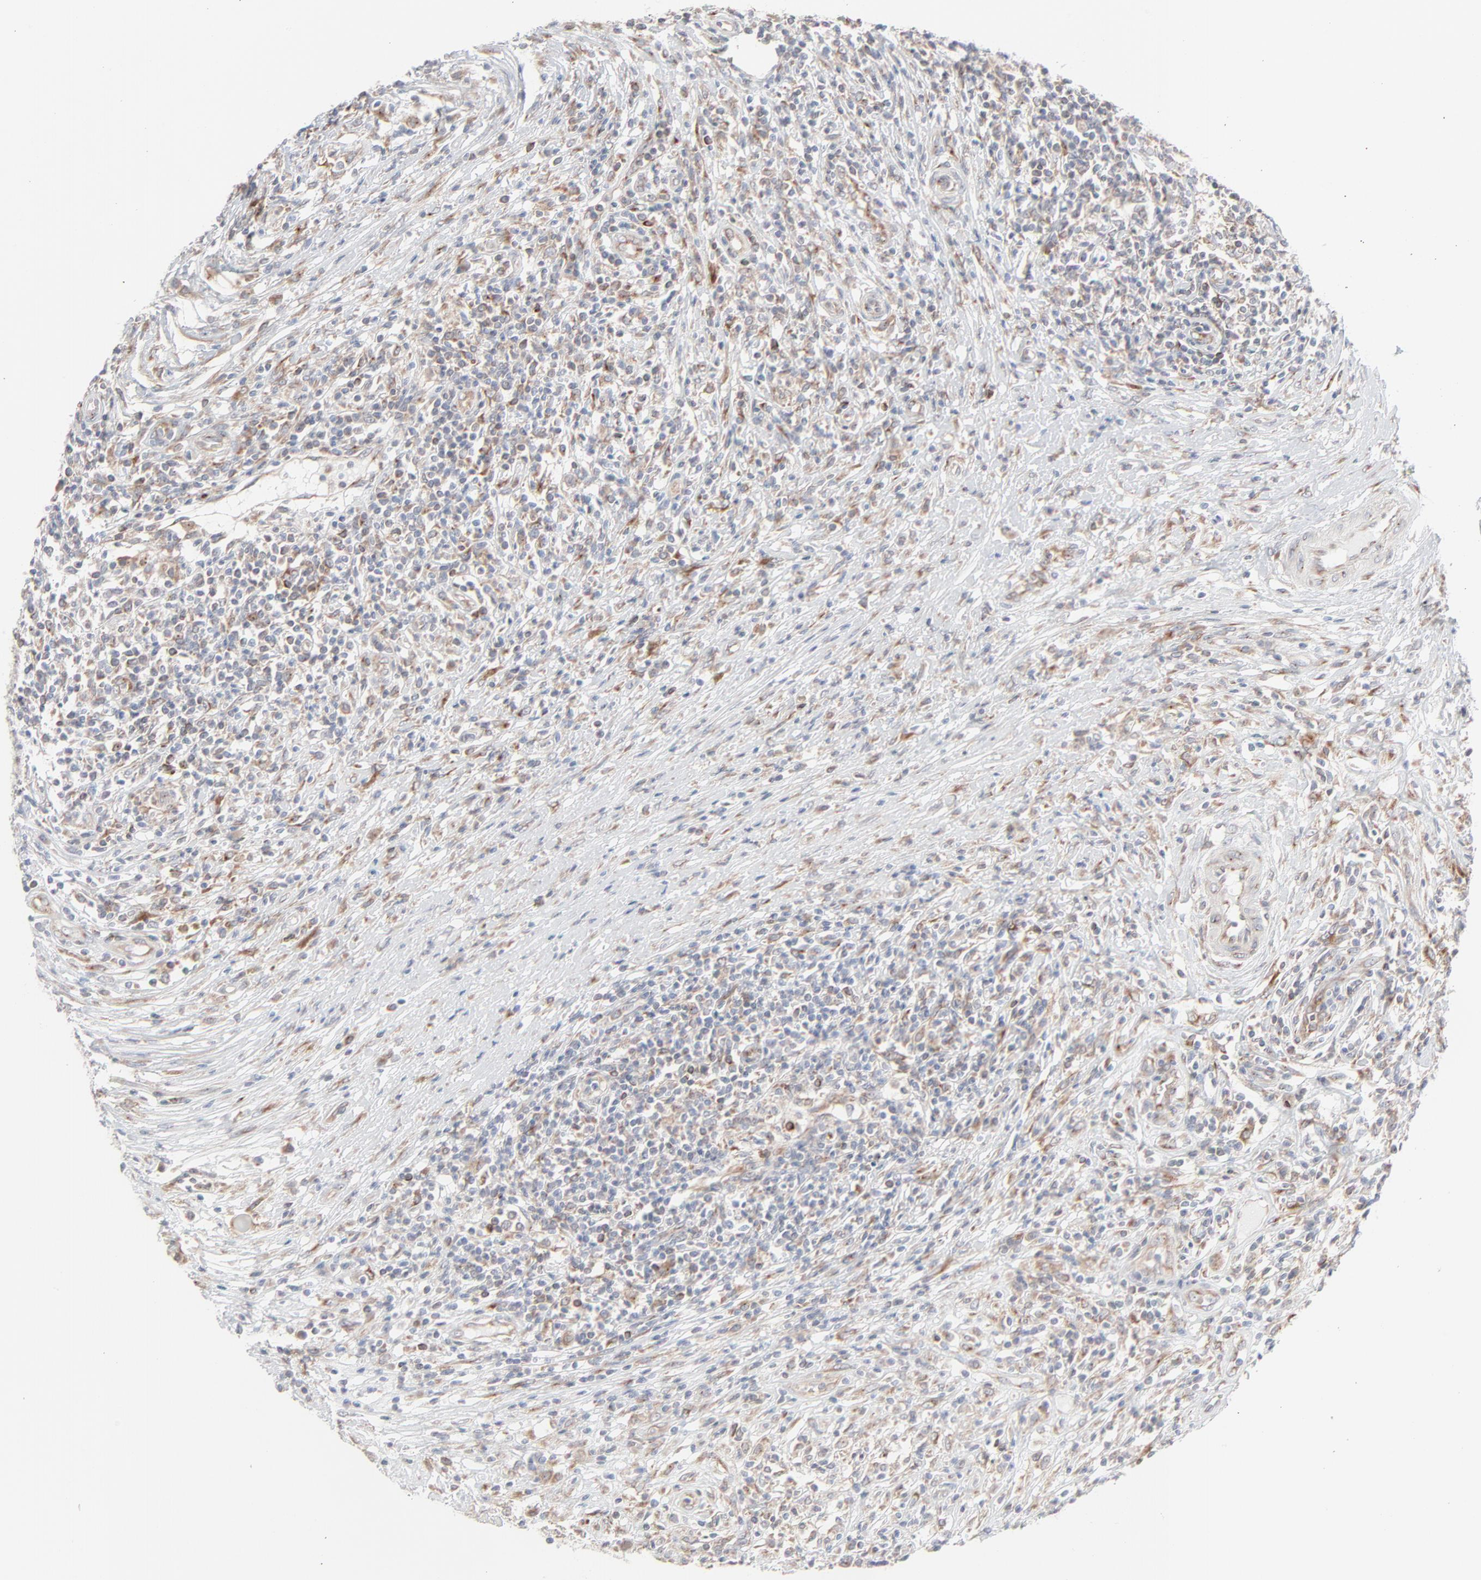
{"staining": {"intensity": "moderate", "quantity": ">75%", "location": "cytoplasmic/membranous"}, "tissue": "lymphoma", "cell_type": "Tumor cells", "image_type": "cancer", "snomed": [{"axis": "morphology", "description": "Malignant lymphoma, non-Hodgkin's type, High grade"}, {"axis": "topography", "description": "Lymph node"}], "caption": "There is medium levels of moderate cytoplasmic/membranous positivity in tumor cells of lymphoma, as demonstrated by immunohistochemical staining (brown color).", "gene": "KDSR", "patient": {"sex": "female", "age": 84}}